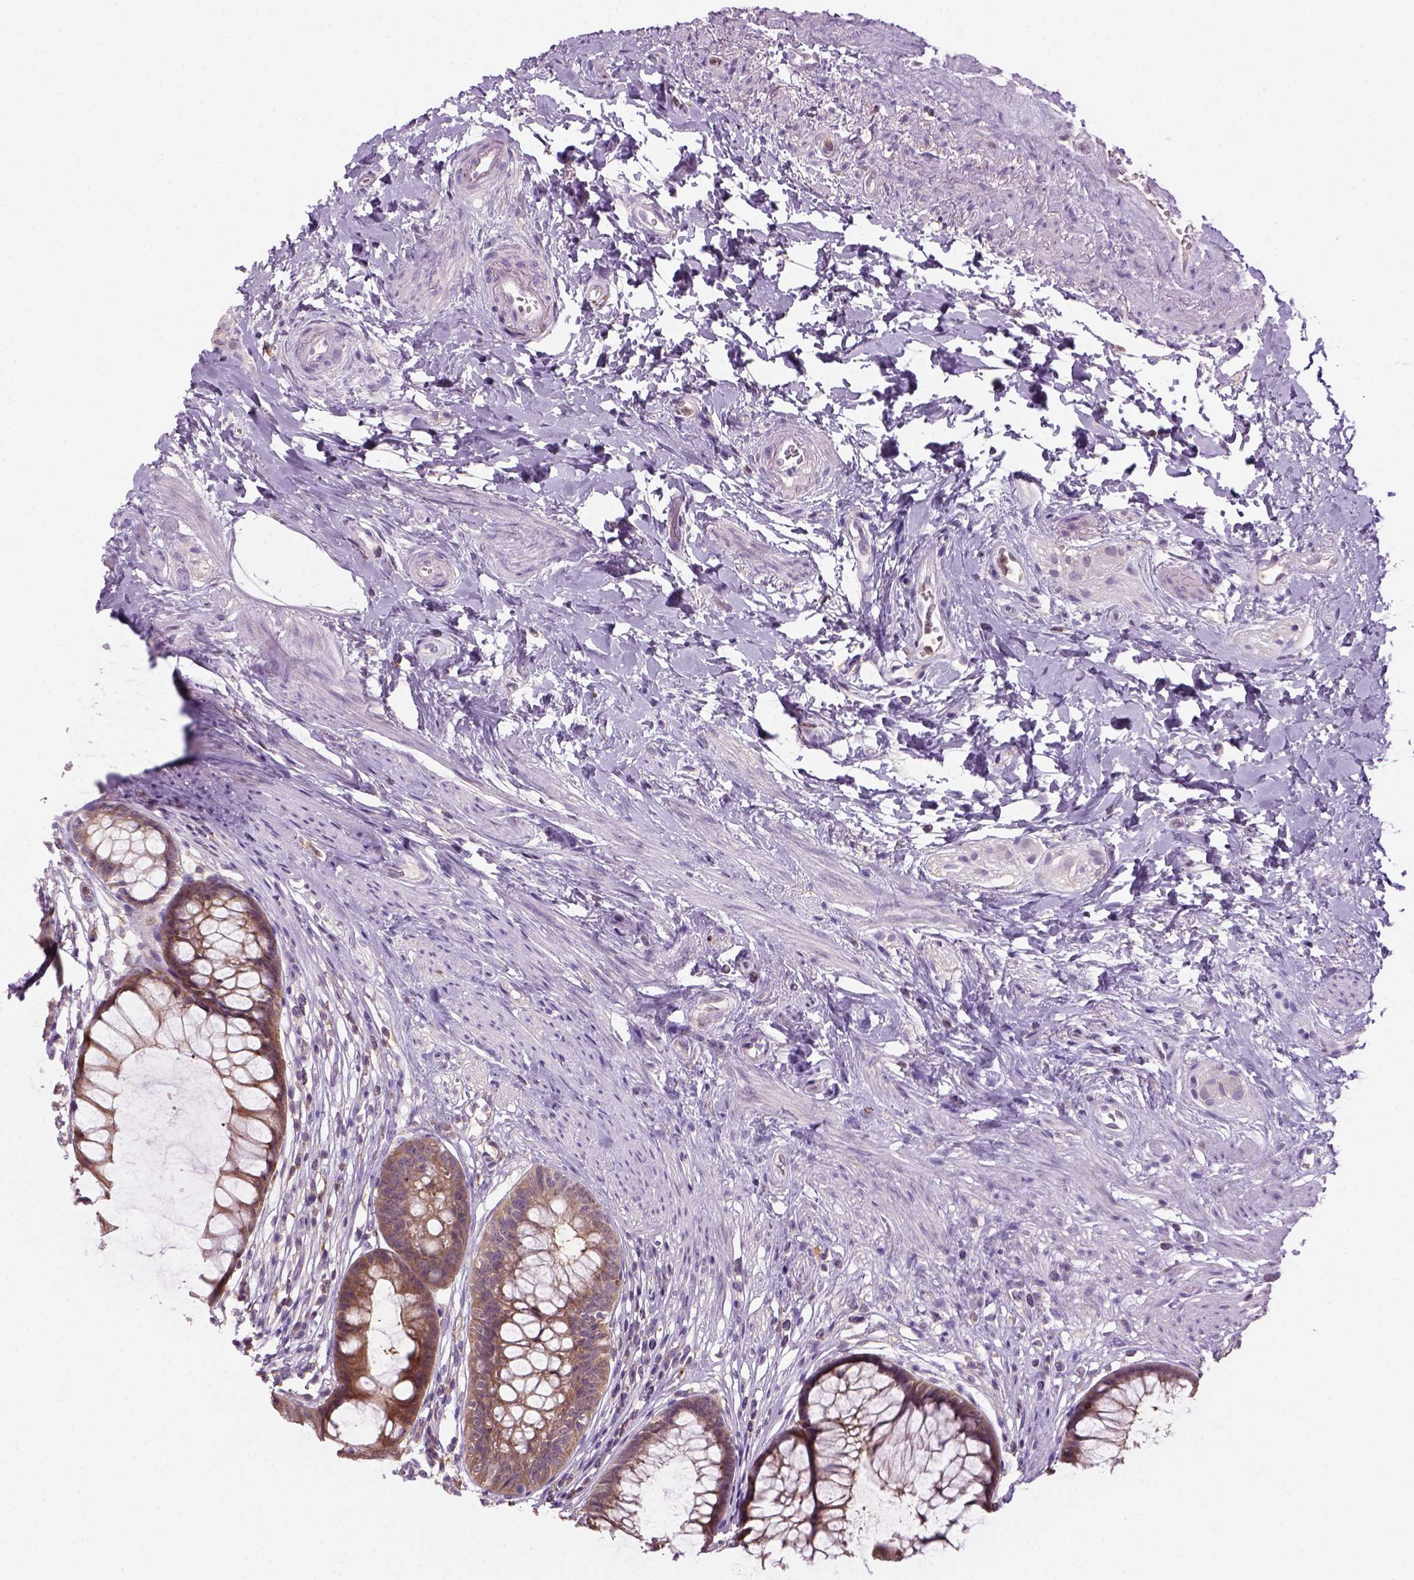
{"staining": {"intensity": "moderate", "quantity": ">75%", "location": "cytoplasmic/membranous"}, "tissue": "rectum", "cell_type": "Glandular cells", "image_type": "normal", "snomed": [{"axis": "morphology", "description": "Normal tissue, NOS"}, {"axis": "topography", "description": "Smooth muscle"}, {"axis": "topography", "description": "Rectum"}], "caption": "Immunohistochemical staining of normal human rectum shows medium levels of moderate cytoplasmic/membranous expression in approximately >75% of glandular cells.", "gene": "GOT1", "patient": {"sex": "male", "age": 53}}